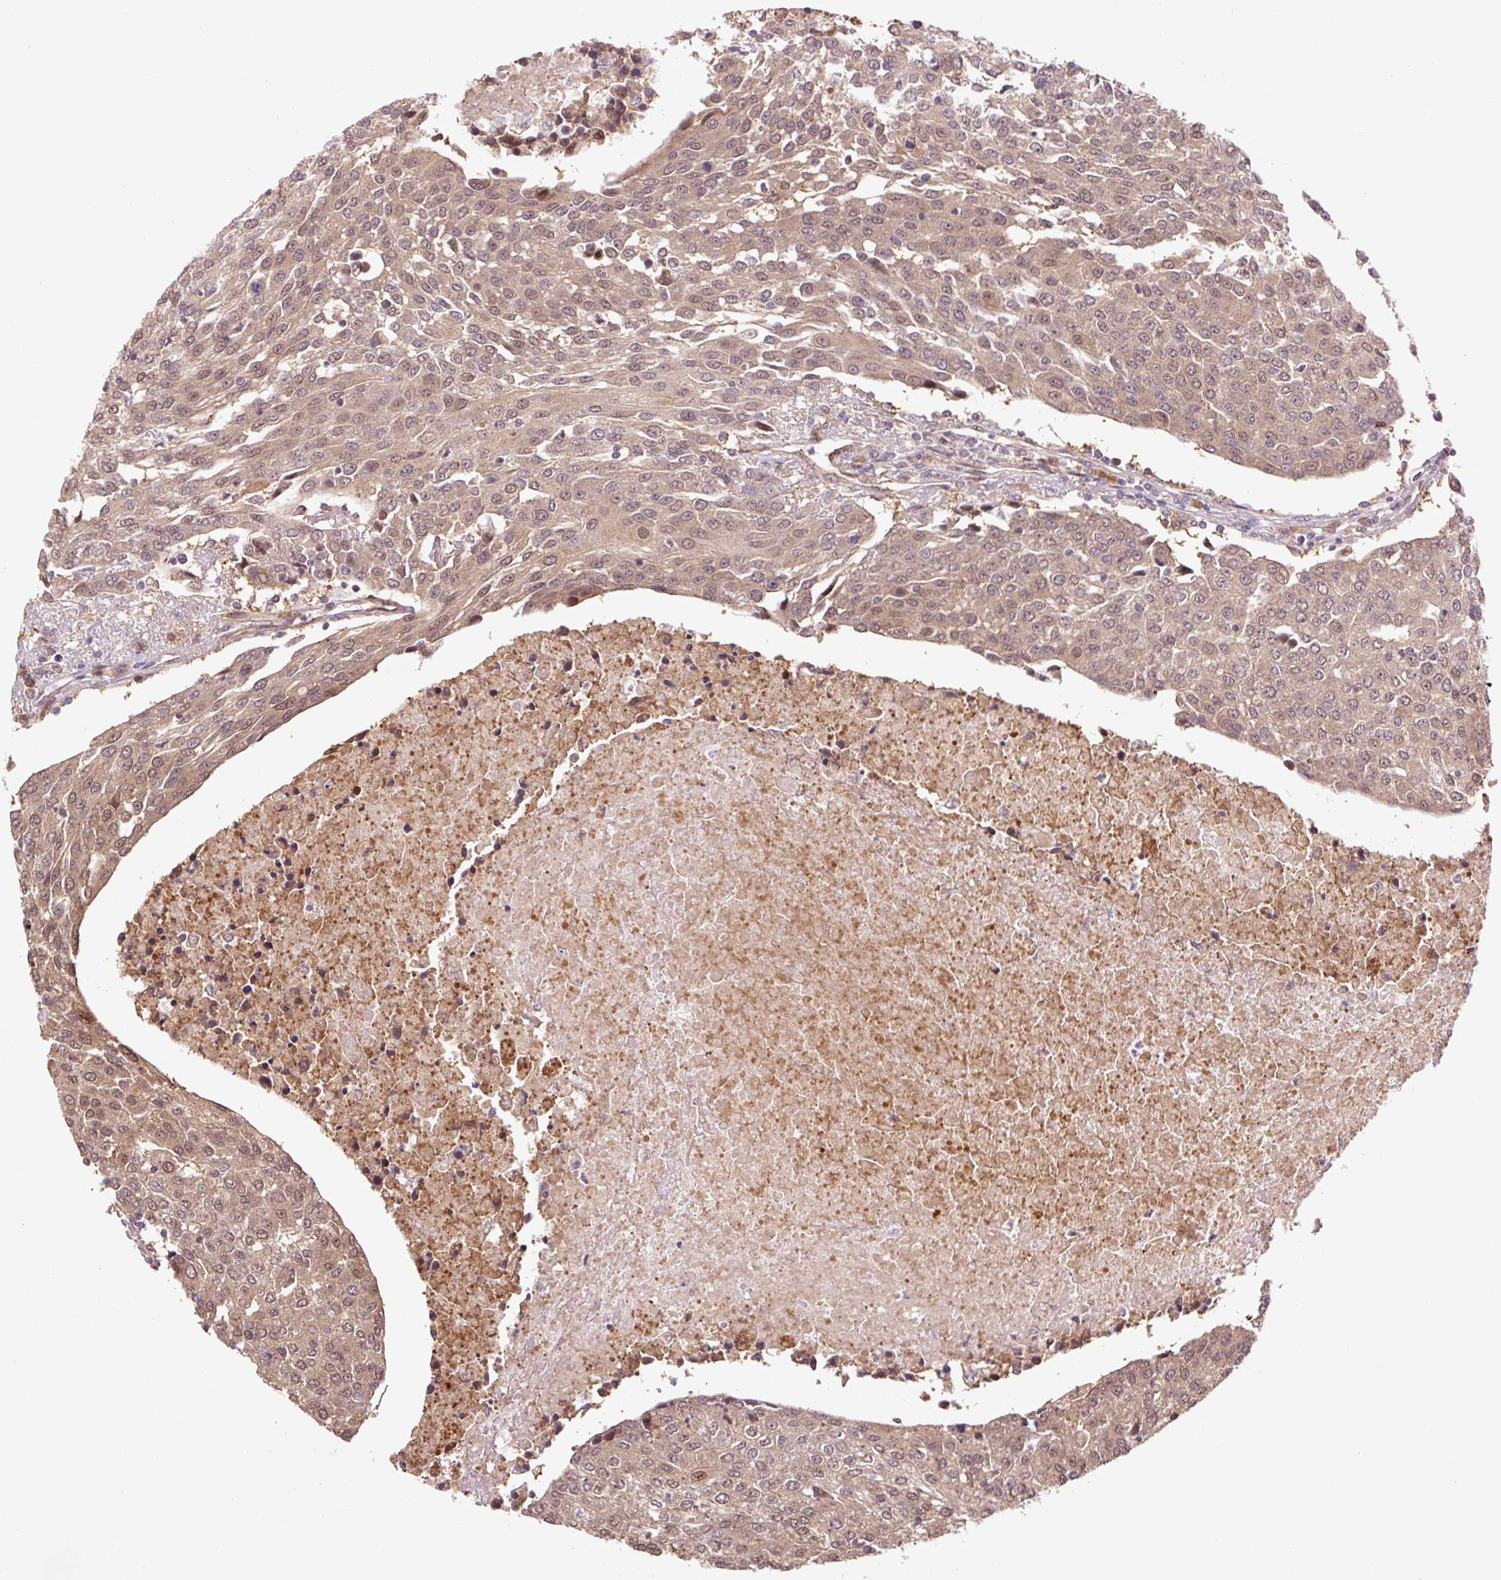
{"staining": {"intensity": "moderate", "quantity": ">75%", "location": "cytoplasmic/membranous,nuclear"}, "tissue": "urothelial cancer", "cell_type": "Tumor cells", "image_type": "cancer", "snomed": [{"axis": "morphology", "description": "Urothelial carcinoma, High grade"}, {"axis": "topography", "description": "Urinary bladder"}], "caption": "Human high-grade urothelial carcinoma stained with a brown dye reveals moderate cytoplasmic/membranous and nuclear positive expression in about >75% of tumor cells.", "gene": "TPT1", "patient": {"sex": "female", "age": 85}}